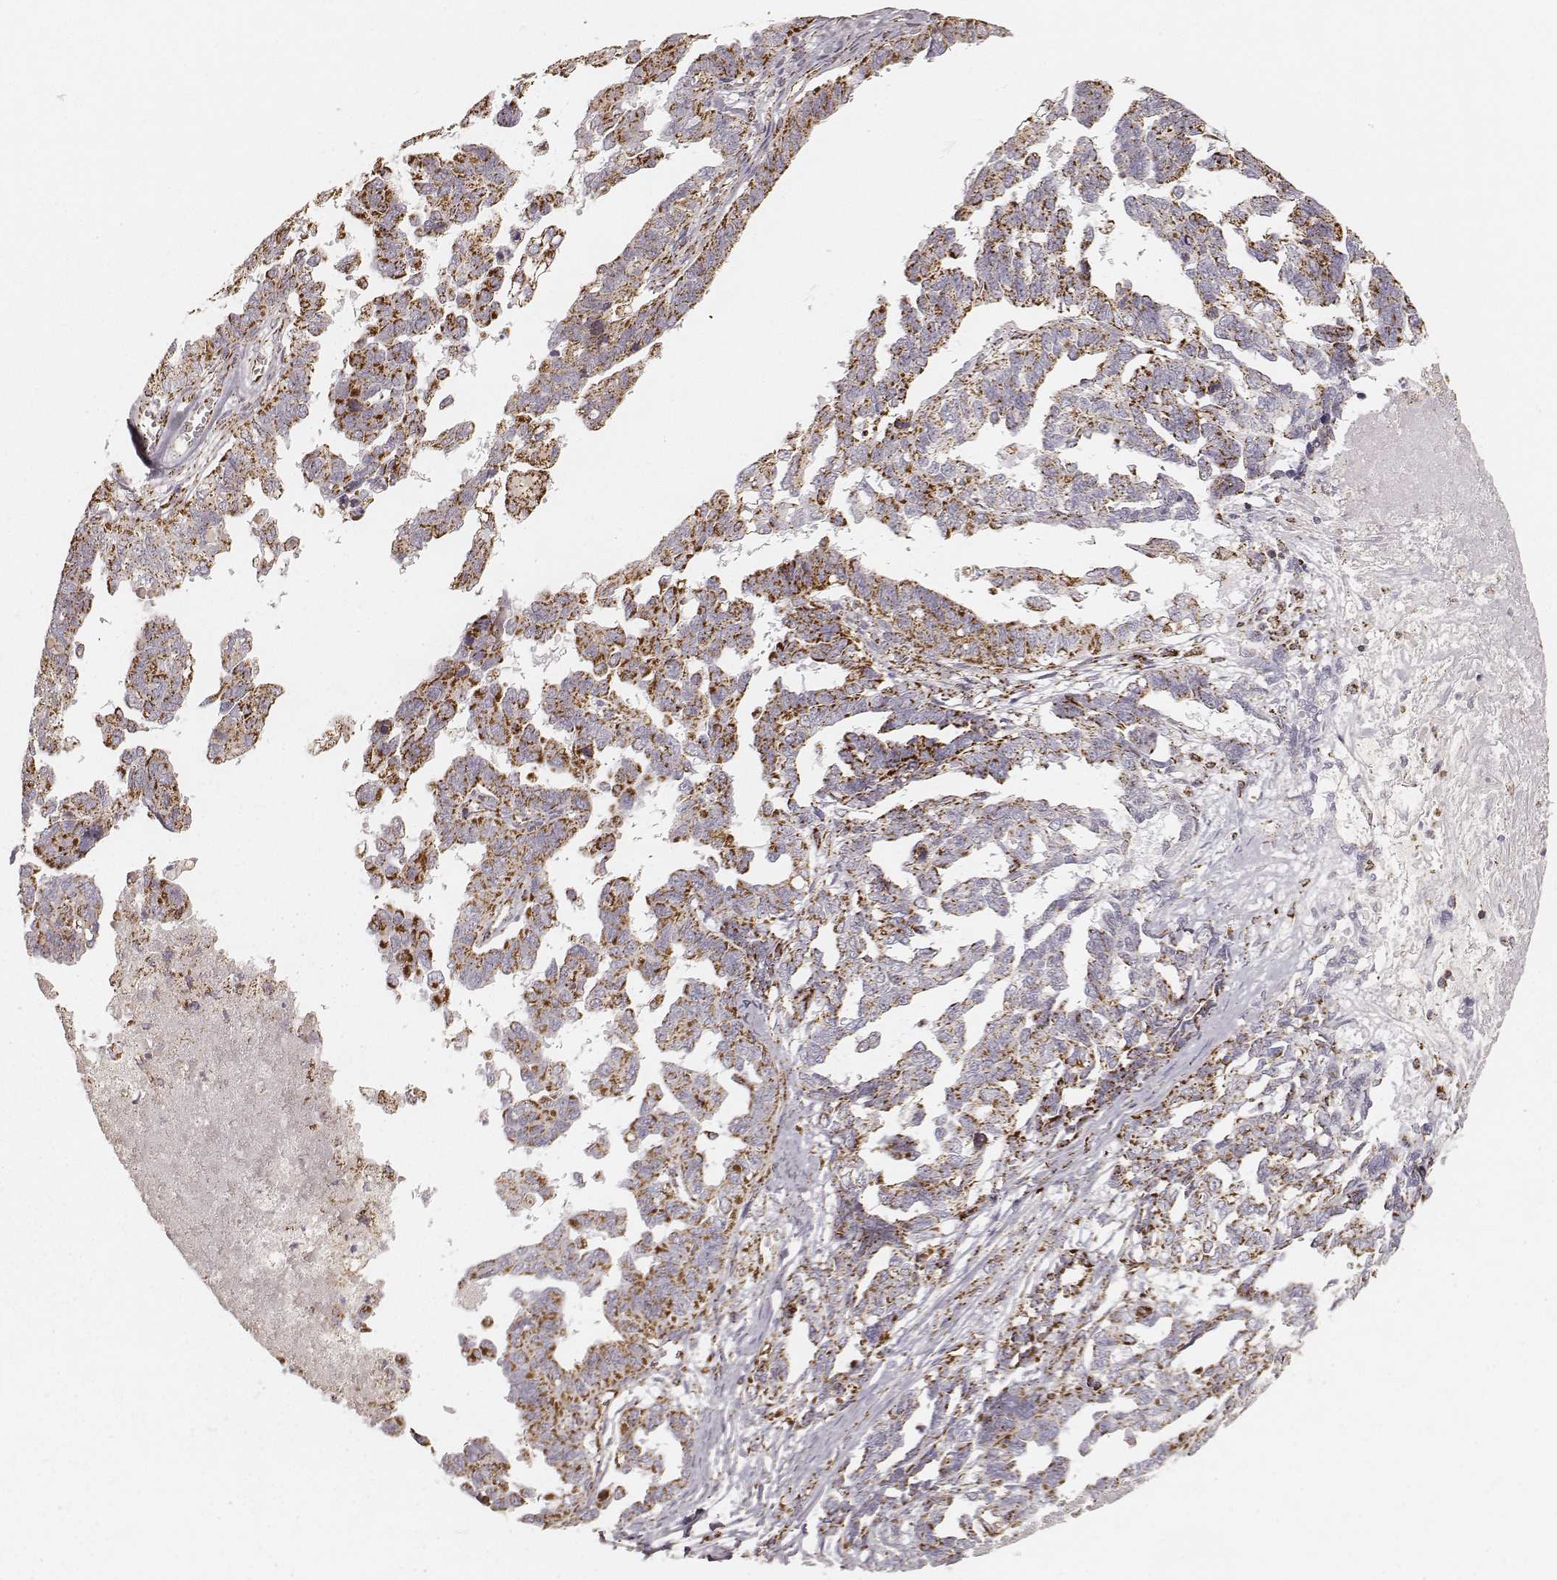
{"staining": {"intensity": "strong", "quantity": ">75%", "location": "cytoplasmic/membranous"}, "tissue": "ovarian cancer", "cell_type": "Tumor cells", "image_type": "cancer", "snomed": [{"axis": "morphology", "description": "Cystadenocarcinoma, serous, NOS"}, {"axis": "topography", "description": "Ovary"}], "caption": "This is a micrograph of immunohistochemistry (IHC) staining of ovarian serous cystadenocarcinoma, which shows strong expression in the cytoplasmic/membranous of tumor cells.", "gene": "CS", "patient": {"sex": "female", "age": 69}}